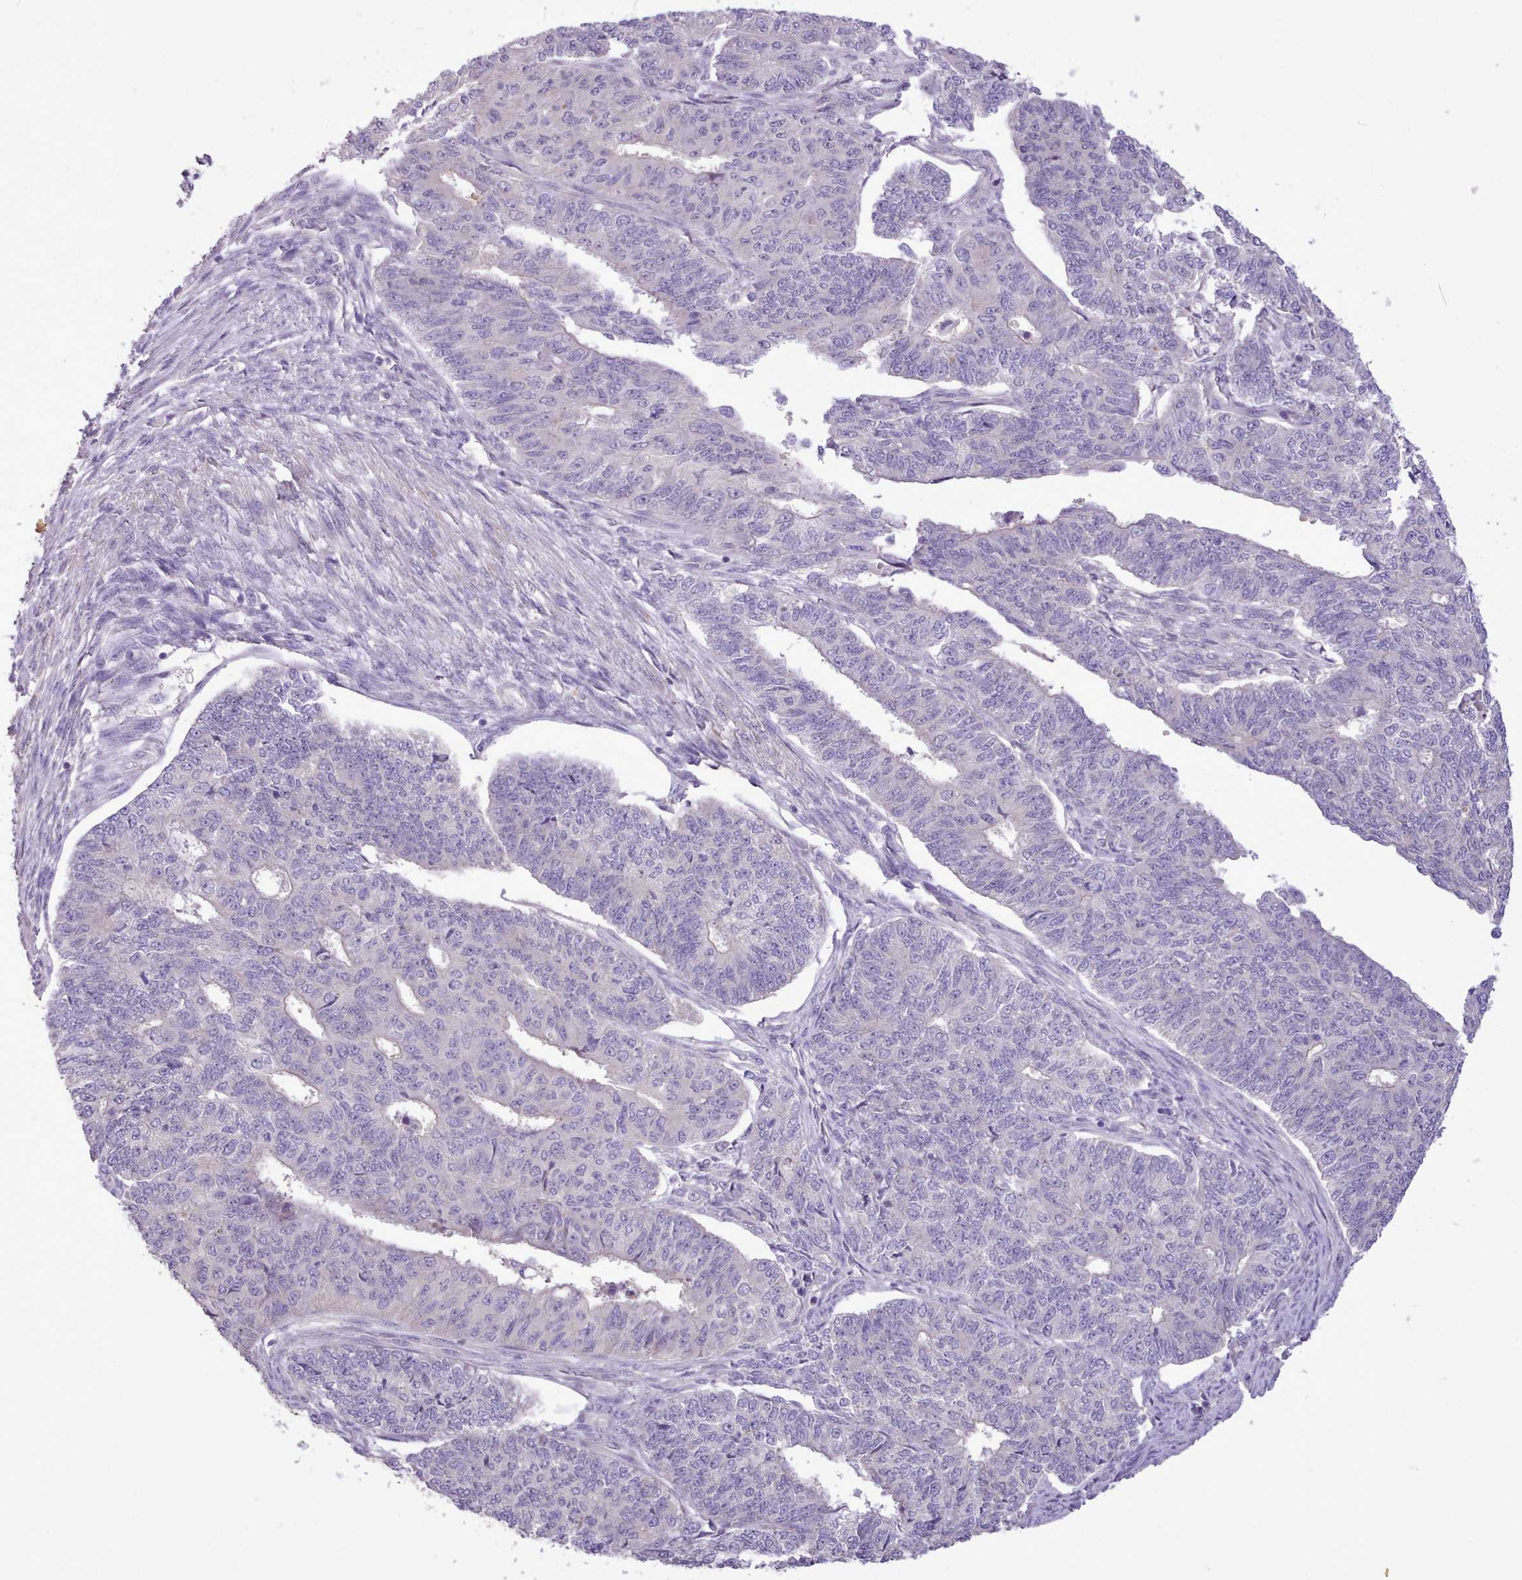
{"staining": {"intensity": "negative", "quantity": "none", "location": "none"}, "tissue": "endometrial cancer", "cell_type": "Tumor cells", "image_type": "cancer", "snomed": [{"axis": "morphology", "description": "Adenocarcinoma, NOS"}, {"axis": "topography", "description": "Endometrium"}], "caption": "Immunohistochemistry micrograph of neoplastic tissue: human adenocarcinoma (endometrial) stained with DAB (3,3'-diaminobenzidine) shows no significant protein positivity in tumor cells.", "gene": "ZNF607", "patient": {"sex": "female", "age": 32}}